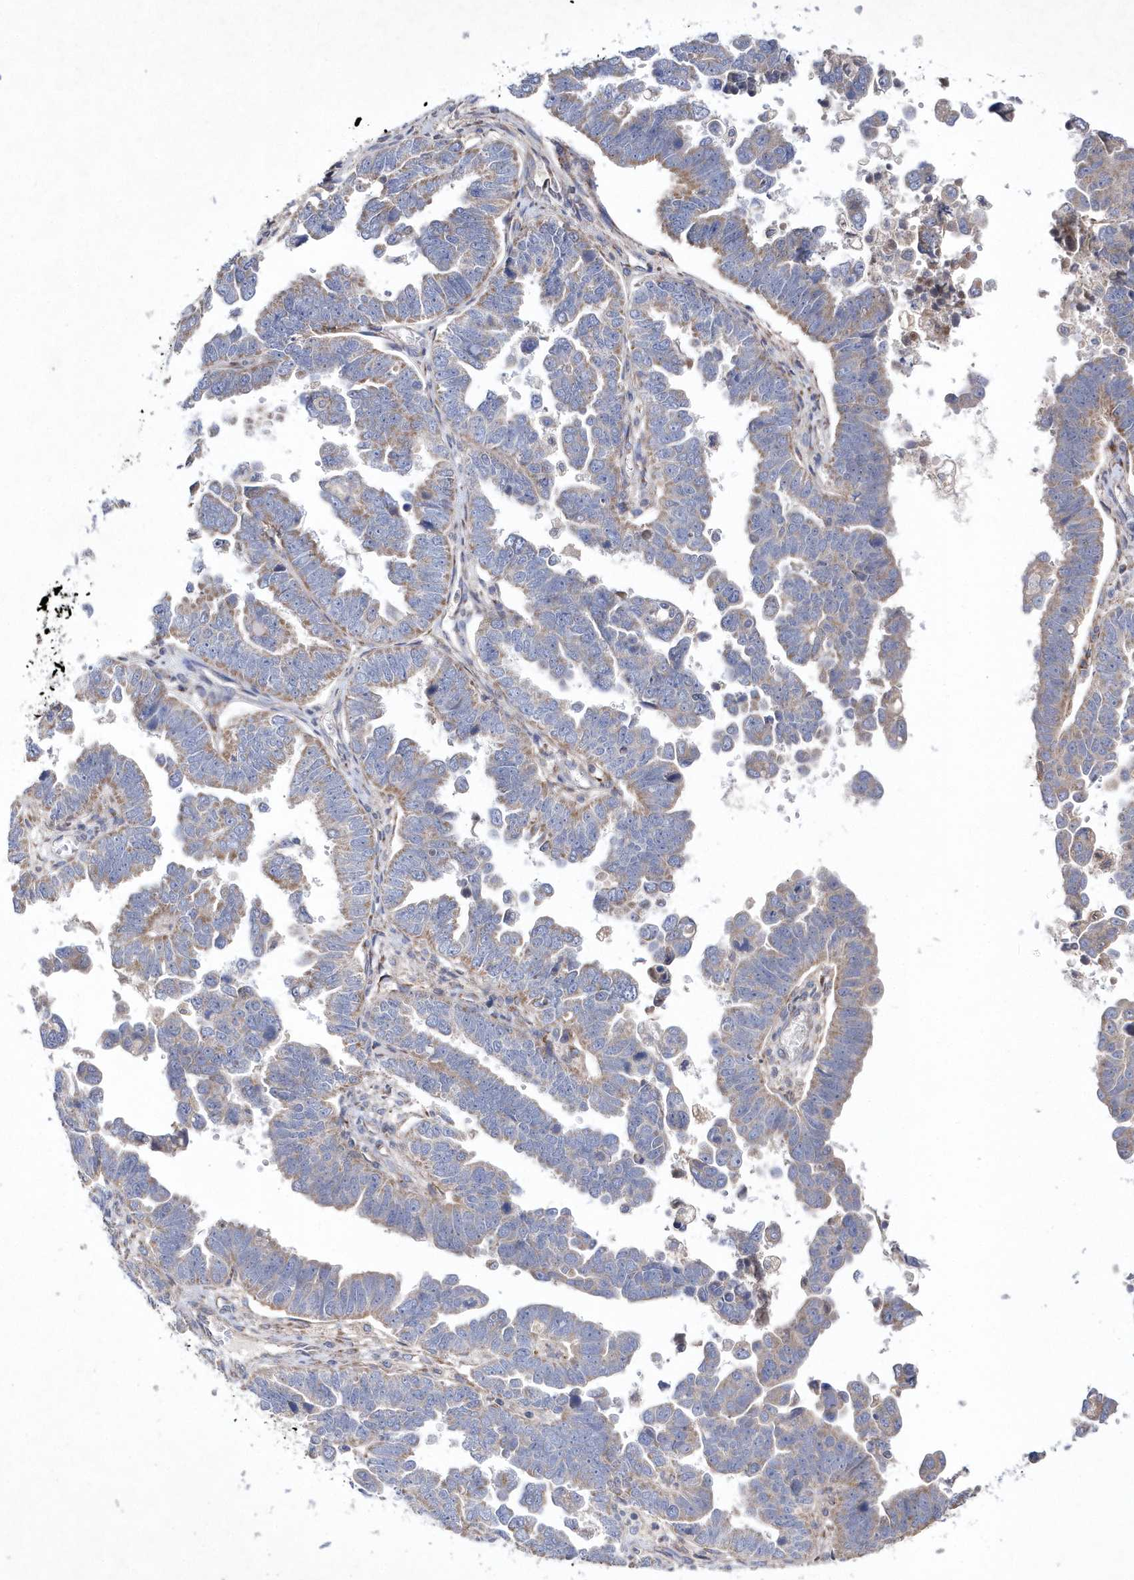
{"staining": {"intensity": "moderate", "quantity": "25%-75%", "location": "cytoplasmic/membranous"}, "tissue": "endometrial cancer", "cell_type": "Tumor cells", "image_type": "cancer", "snomed": [{"axis": "morphology", "description": "Adenocarcinoma, NOS"}, {"axis": "topography", "description": "Endometrium"}], "caption": "Brown immunohistochemical staining in endometrial cancer (adenocarcinoma) demonstrates moderate cytoplasmic/membranous positivity in about 25%-75% of tumor cells.", "gene": "METTL8", "patient": {"sex": "female", "age": 75}}